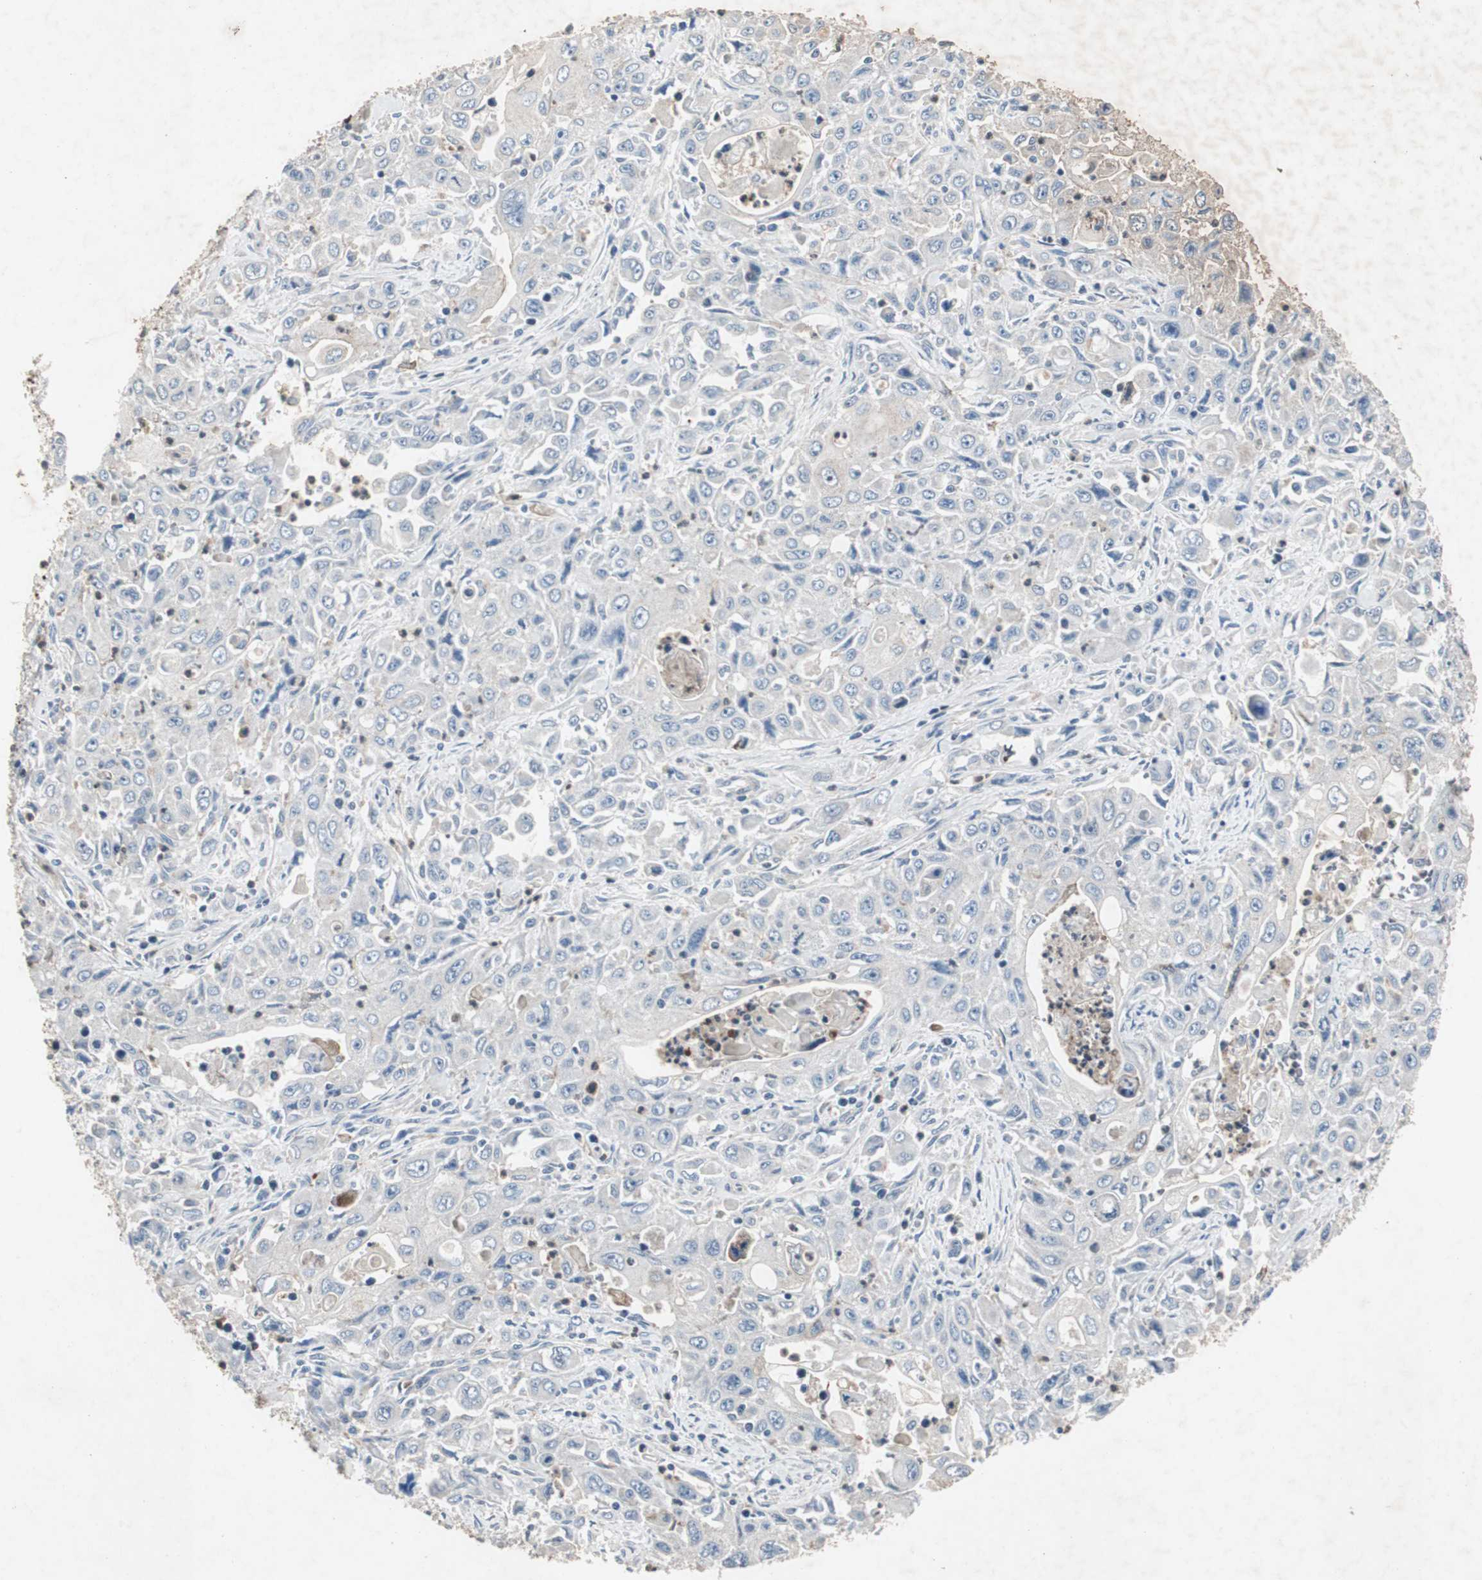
{"staining": {"intensity": "negative", "quantity": "none", "location": "none"}, "tissue": "pancreatic cancer", "cell_type": "Tumor cells", "image_type": "cancer", "snomed": [{"axis": "morphology", "description": "Adenocarcinoma, NOS"}, {"axis": "topography", "description": "Pancreas"}], "caption": "A high-resolution image shows IHC staining of adenocarcinoma (pancreatic), which reveals no significant positivity in tumor cells.", "gene": "ADNP2", "patient": {"sex": "male", "age": 70}}